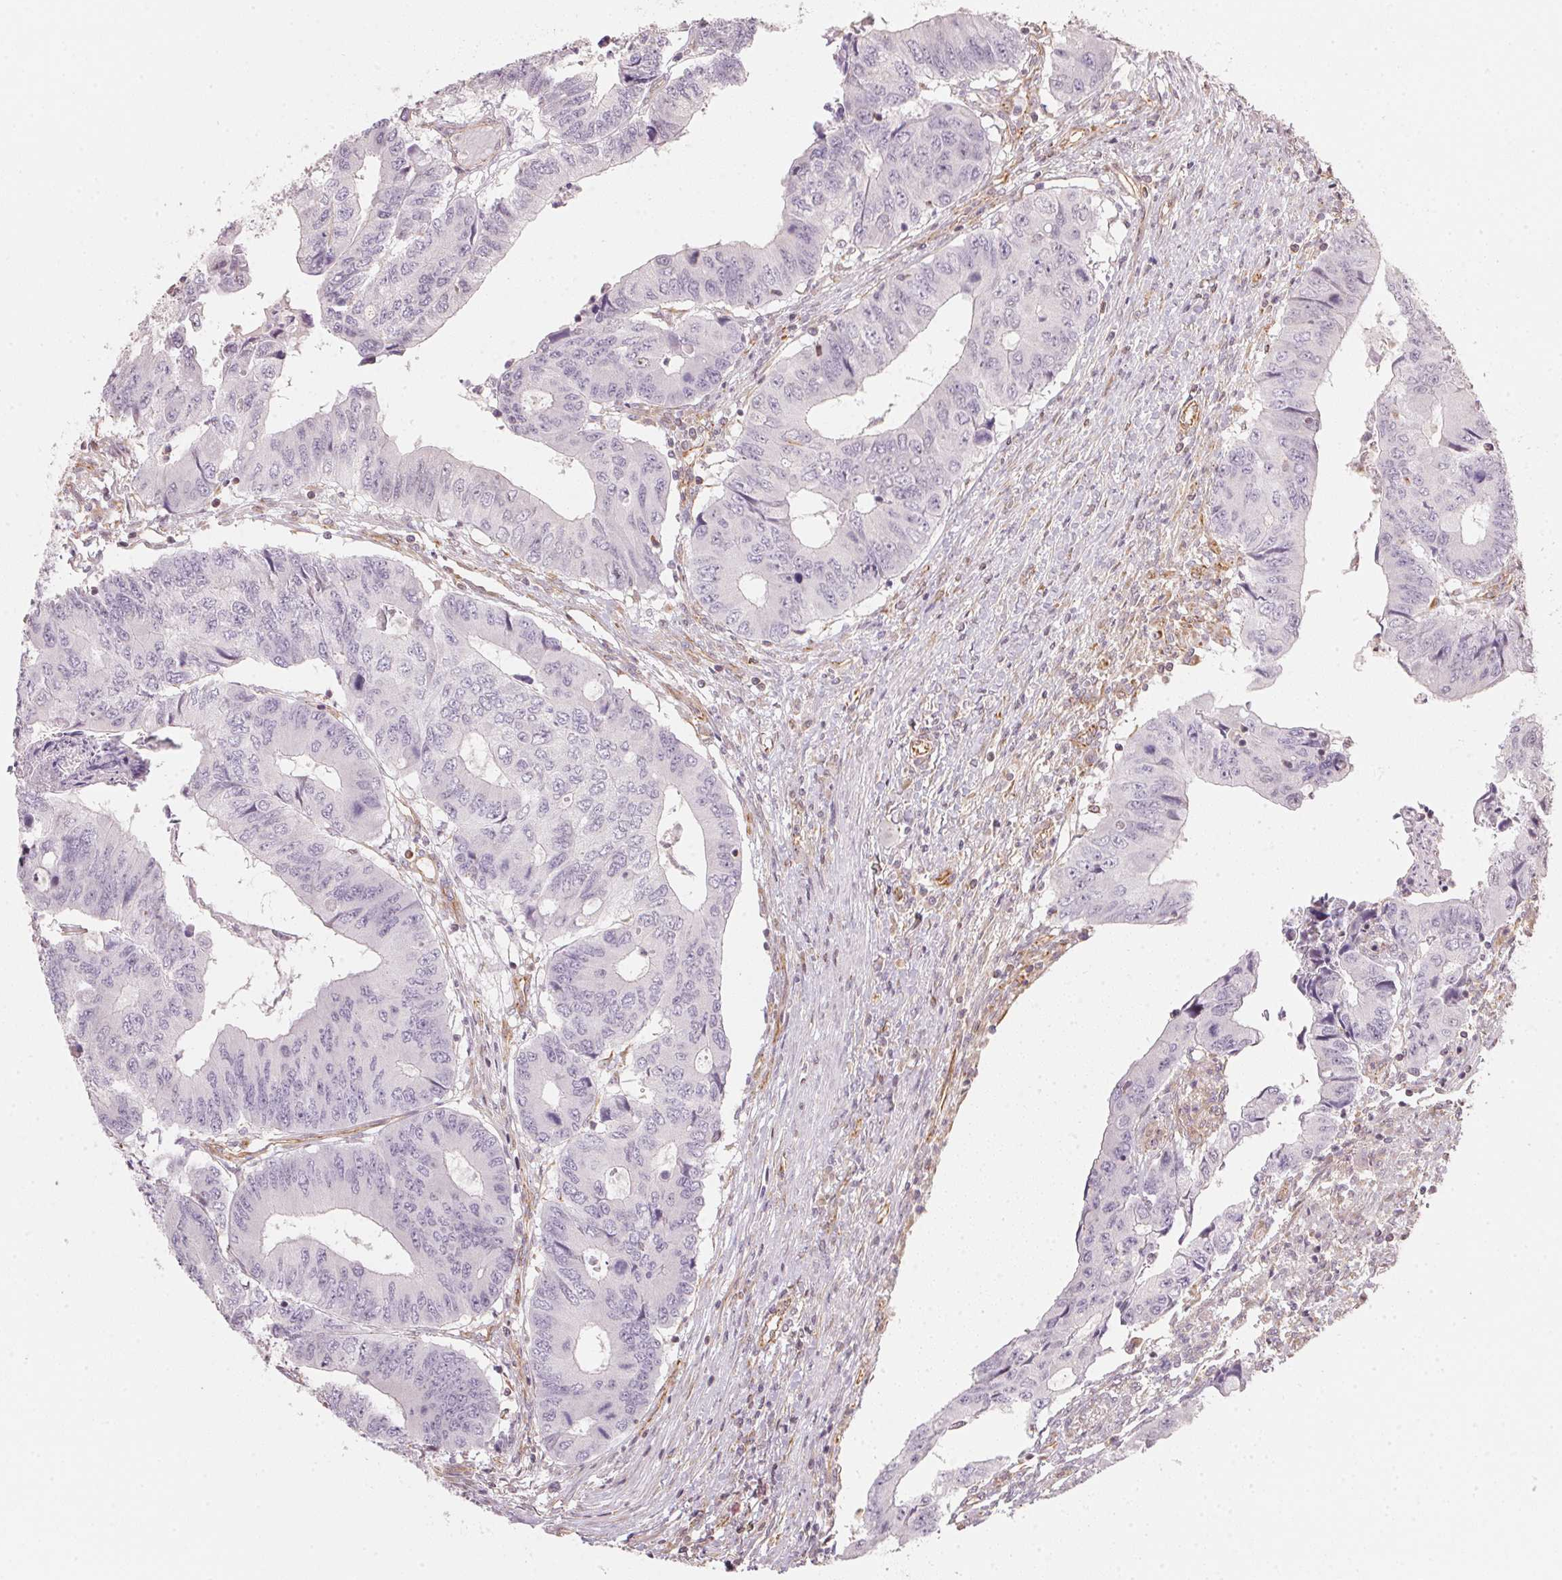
{"staining": {"intensity": "negative", "quantity": "none", "location": "none"}, "tissue": "colorectal cancer", "cell_type": "Tumor cells", "image_type": "cancer", "snomed": [{"axis": "morphology", "description": "Adenocarcinoma, NOS"}, {"axis": "topography", "description": "Colon"}], "caption": "A histopathology image of adenocarcinoma (colorectal) stained for a protein displays no brown staining in tumor cells.", "gene": "FOXR2", "patient": {"sex": "male", "age": 53}}